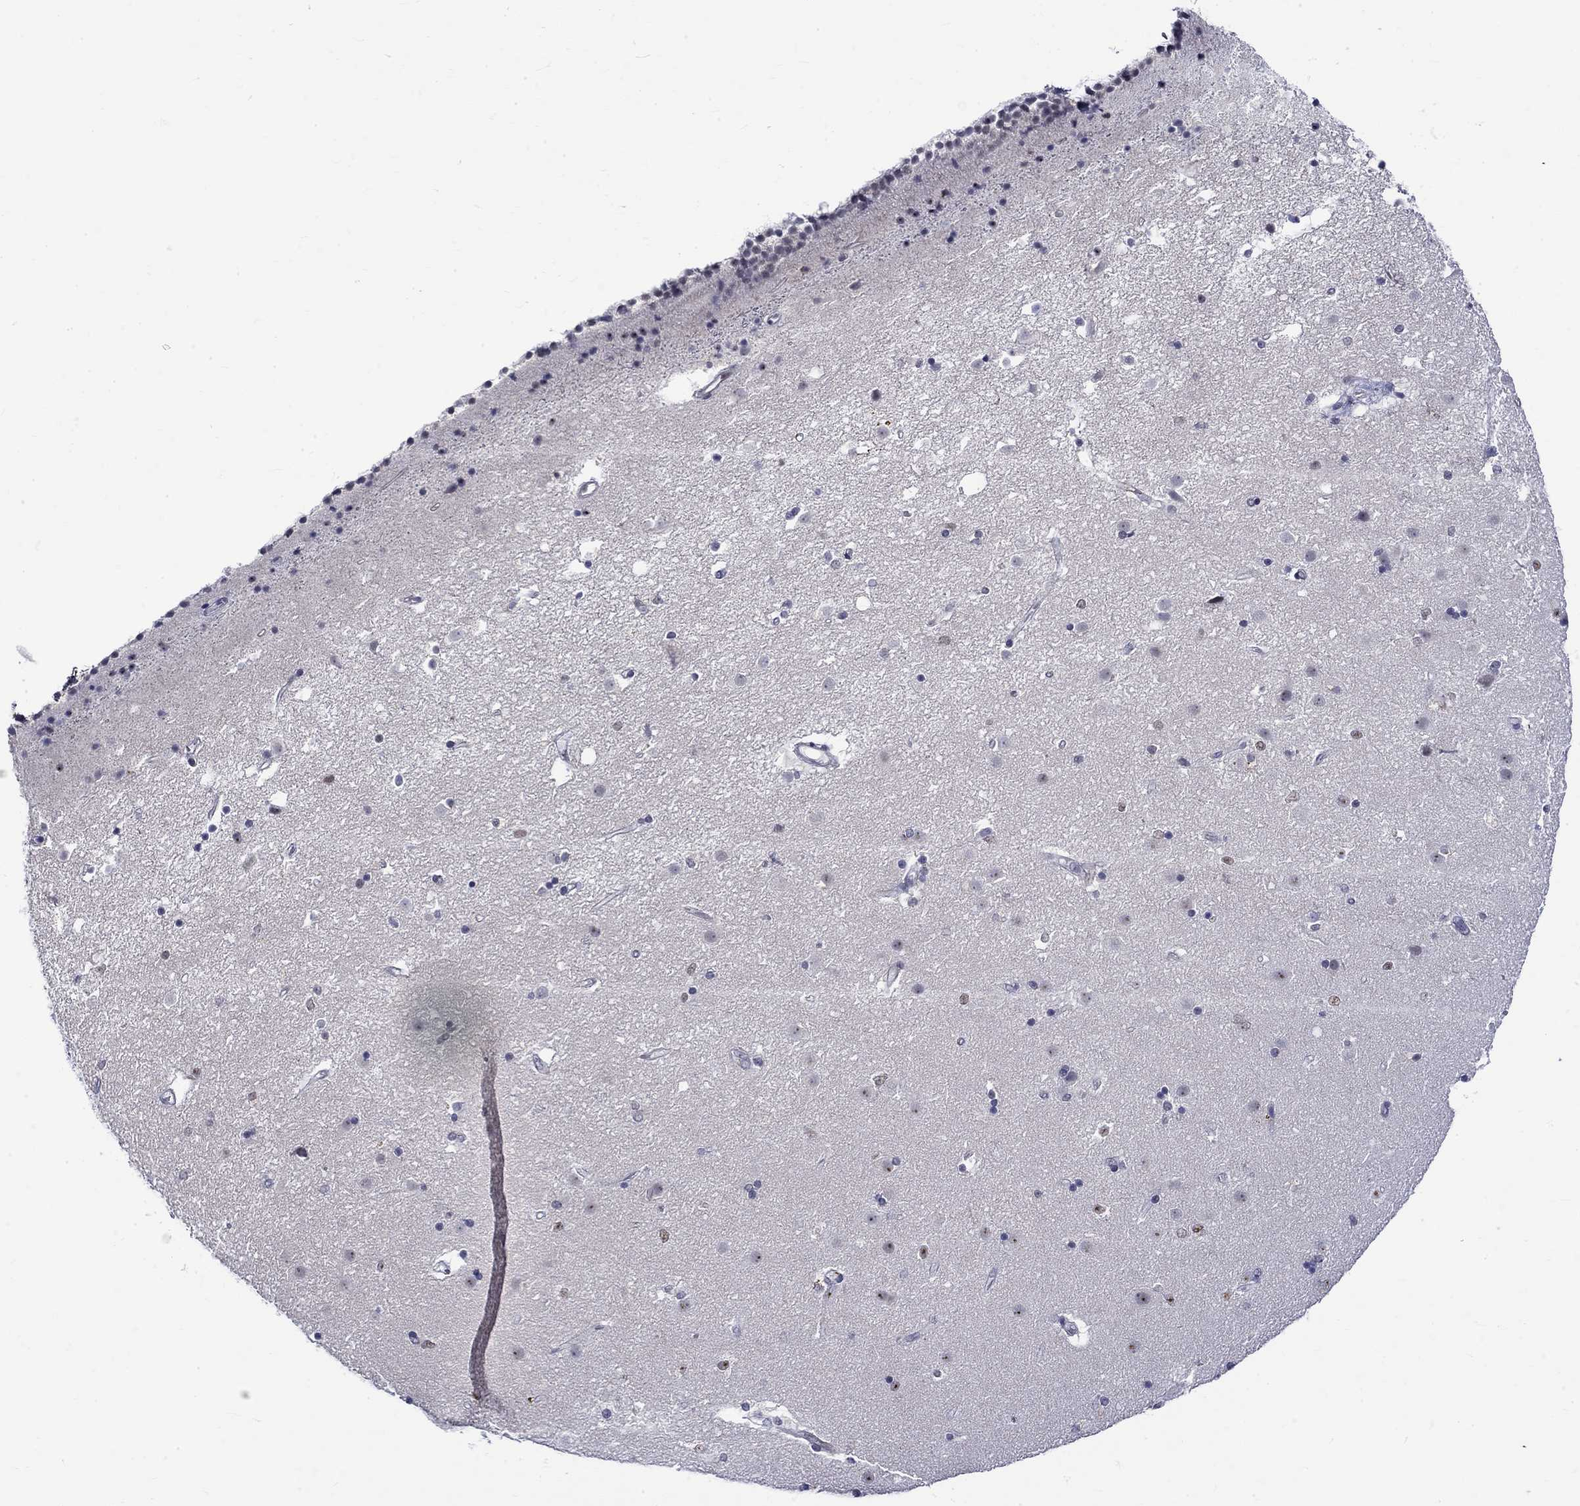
{"staining": {"intensity": "moderate", "quantity": "<25%", "location": "nuclear"}, "tissue": "caudate", "cell_type": "Glial cells", "image_type": "normal", "snomed": [{"axis": "morphology", "description": "Normal tissue, NOS"}, {"axis": "topography", "description": "Lateral ventricle wall"}], "caption": "The micrograph exhibits staining of benign caudate, revealing moderate nuclear protein staining (brown color) within glial cells.", "gene": "ST6GALNAC1", "patient": {"sex": "female", "age": 71}}